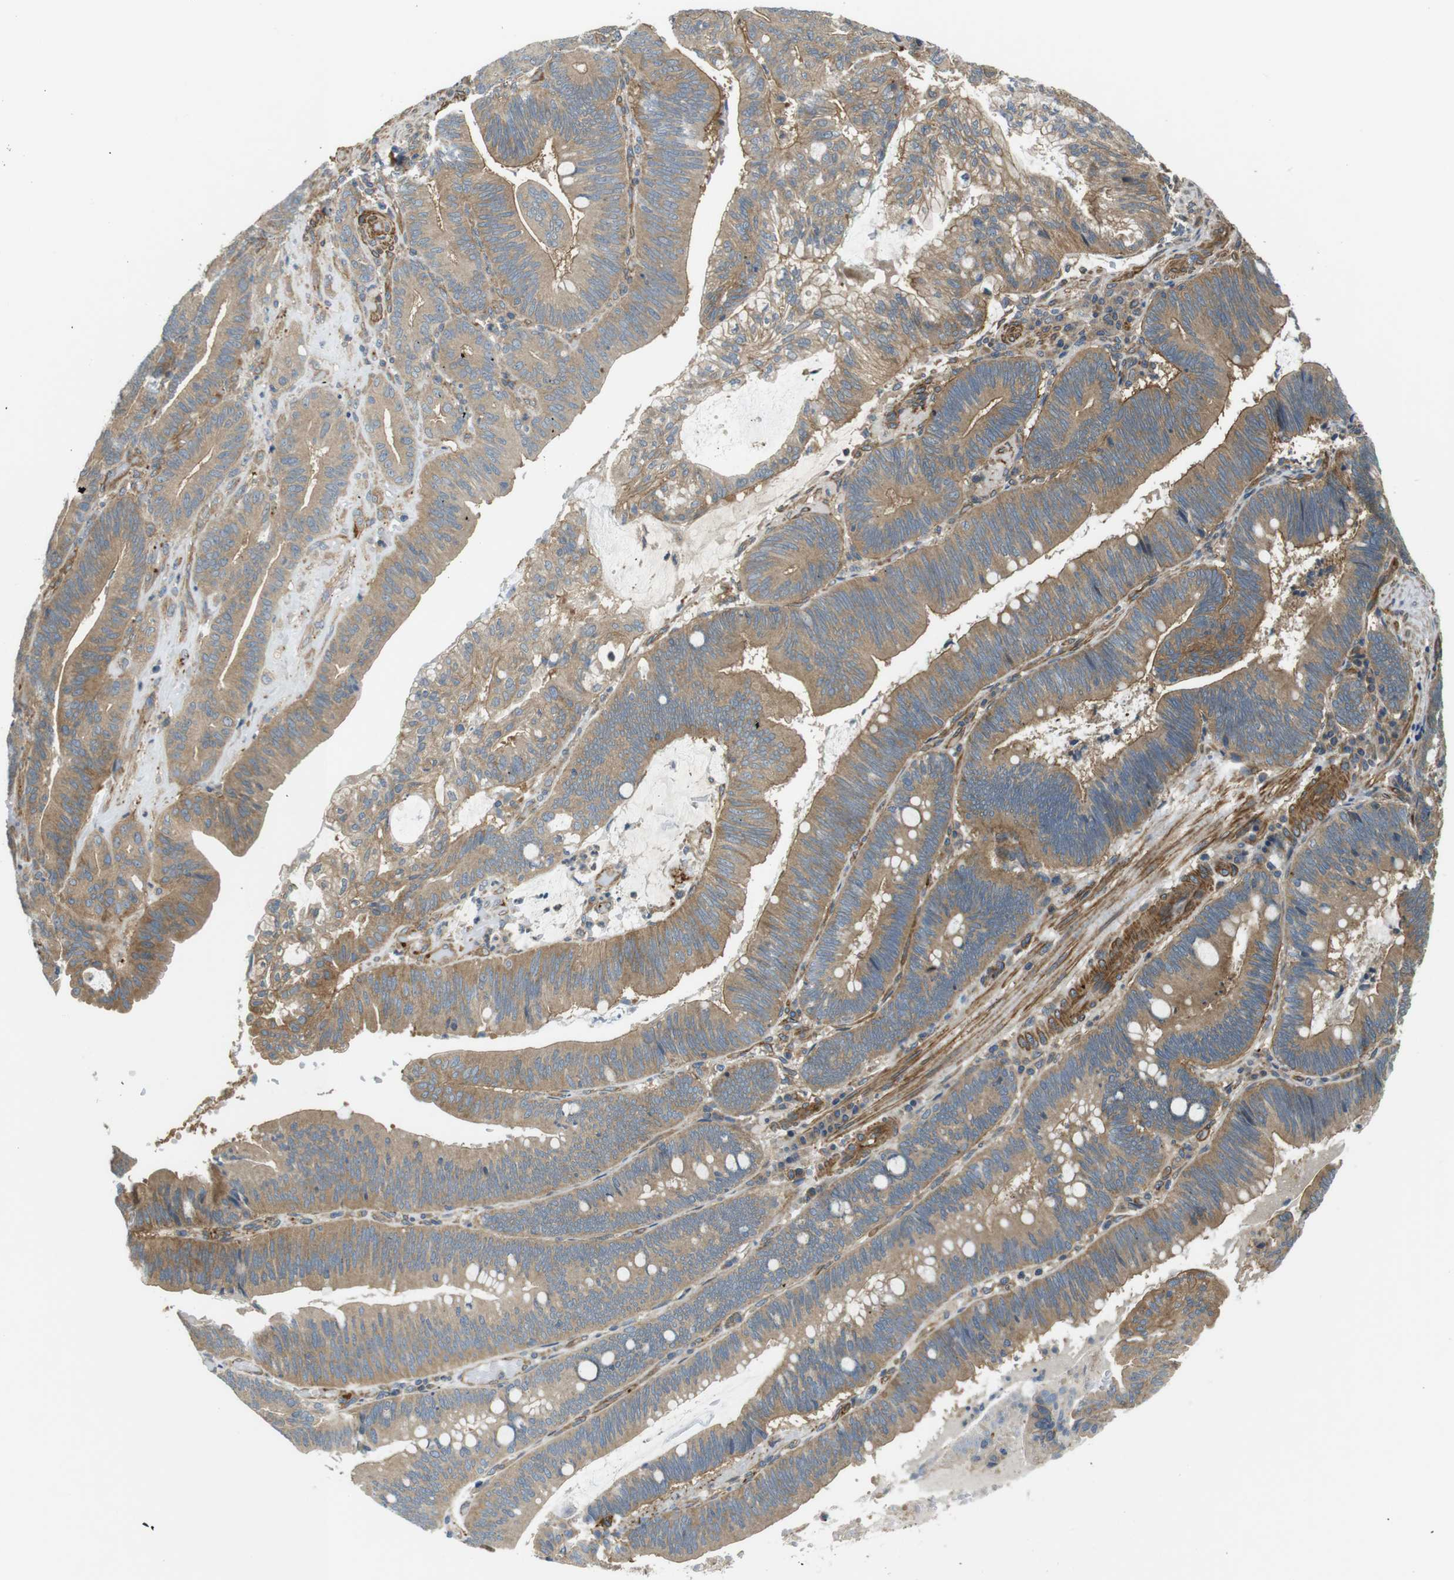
{"staining": {"intensity": "moderate", "quantity": ">75%", "location": "cytoplasmic/membranous"}, "tissue": "pancreatic cancer", "cell_type": "Tumor cells", "image_type": "cancer", "snomed": [{"axis": "morphology", "description": "Adenocarcinoma, NOS"}, {"axis": "topography", "description": "Pancreas"}], "caption": "Immunohistochemistry (IHC) (DAB (3,3'-diaminobenzidine)) staining of human pancreatic cancer displays moderate cytoplasmic/membranous protein positivity in approximately >75% of tumor cells. The protein of interest is shown in brown color, while the nuclei are stained blue.", "gene": "TSC1", "patient": {"sex": "male", "age": 82}}